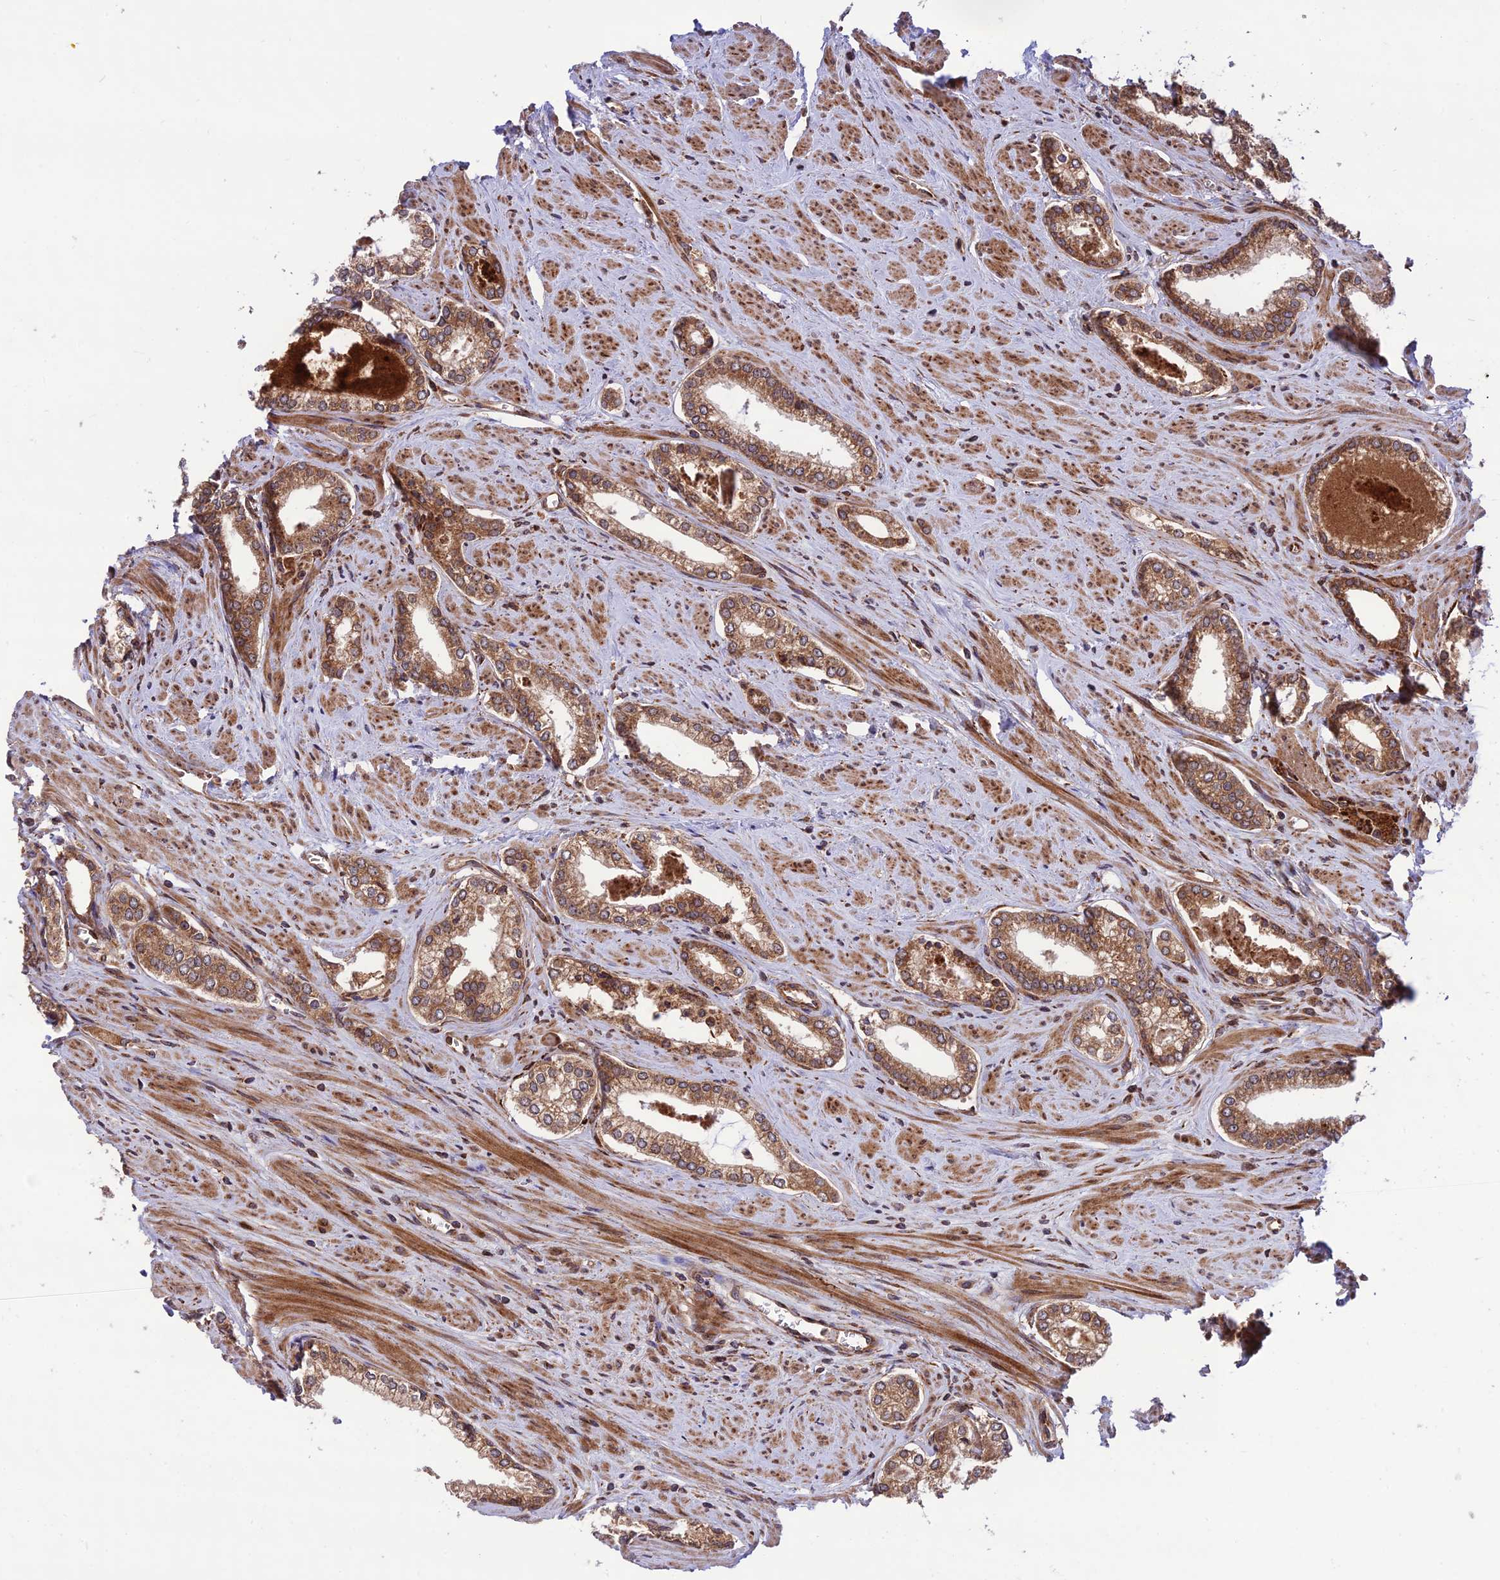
{"staining": {"intensity": "strong", "quantity": ">75%", "location": "cytoplasmic/membranous"}, "tissue": "prostate cancer", "cell_type": "Tumor cells", "image_type": "cancer", "snomed": [{"axis": "morphology", "description": "Adenocarcinoma, Low grade"}, {"axis": "topography", "description": "Prostate and seminal vesicle, NOS"}], "caption": "There is high levels of strong cytoplasmic/membranous staining in tumor cells of prostate cancer, as demonstrated by immunohistochemical staining (brown color).", "gene": "CRTAP", "patient": {"sex": "male", "age": 60}}